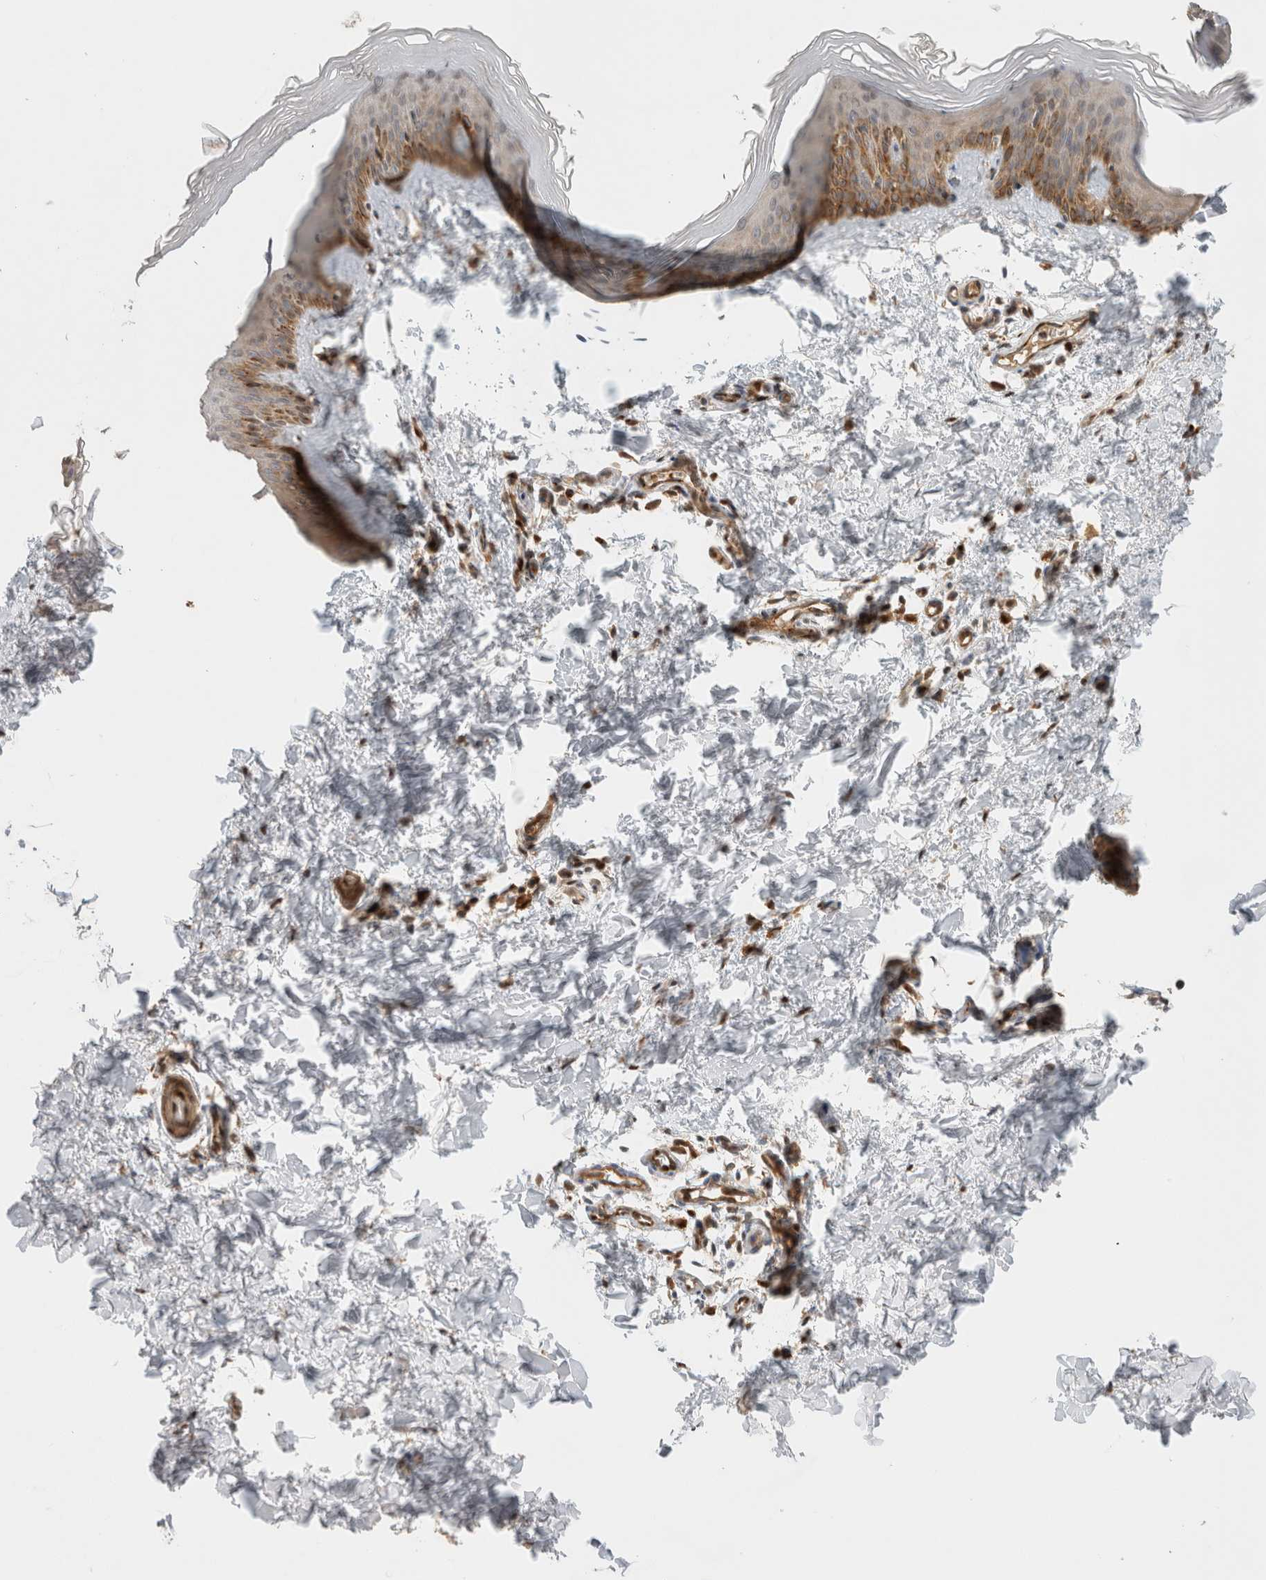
{"staining": {"intensity": "negative", "quantity": "none", "location": "none"}, "tissue": "skin", "cell_type": "Fibroblasts", "image_type": "normal", "snomed": [{"axis": "morphology", "description": "Normal tissue, NOS"}, {"axis": "topography", "description": "Skin"}], "caption": "Immunohistochemical staining of normal human skin displays no significant expression in fibroblasts.", "gene": "OTUD6B", "patient": {"sex": "female", "age": 27}}